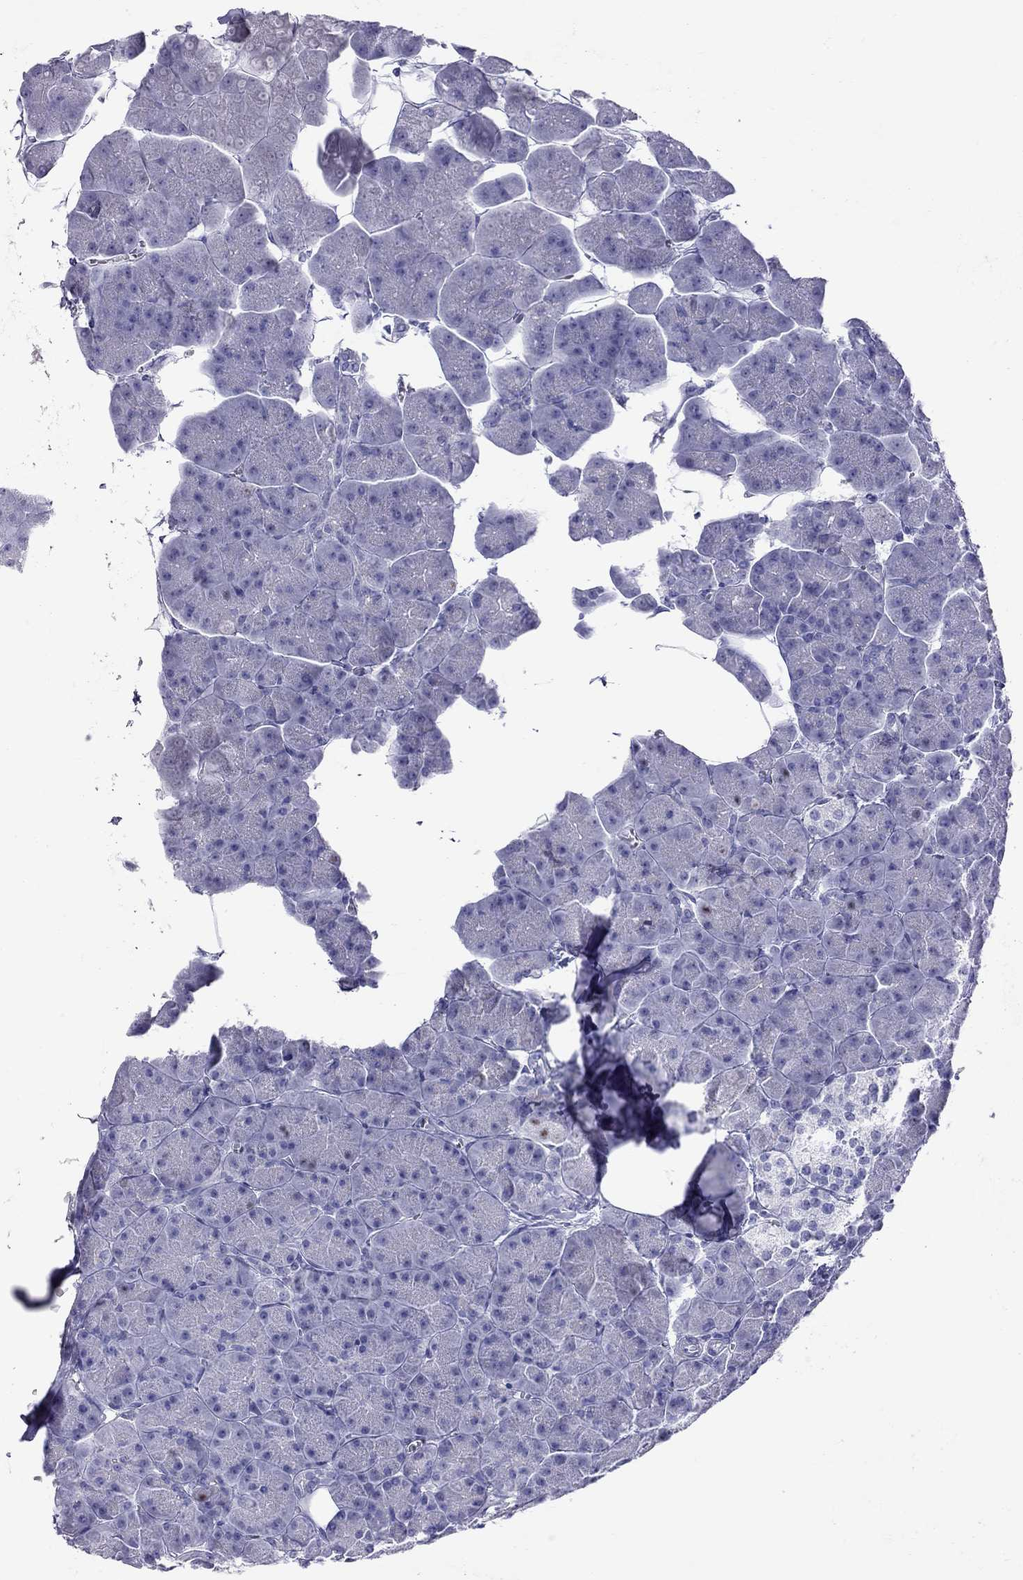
{"staining": {"intensity": "negative", "quantity": "none", "location": "none"}, "tissue": "pancreas", "cell_type": "Exocrine glandular cells", "image_type": "normal", "snomed": [{"axis": "morphology", "description": "Normal tissue, NOS"}, {"axis": "topography", "description": "Adipose tissue"}, {"axis": "topography", "description": "Pancreas"}, {"axis": "topography", "description": "Peripheral nerve tissue"}], "caption": "Photomicrograph shows no protein expression in exocrine glandular cells of benign pancreas. The staining is performed using DAB (3,3'-diaminobenzidine) brown chromogen with nuclei counter-stained in using hematoxylin.", "gene": "STAG3", "patient": {"sex": "female", "age": 58}}